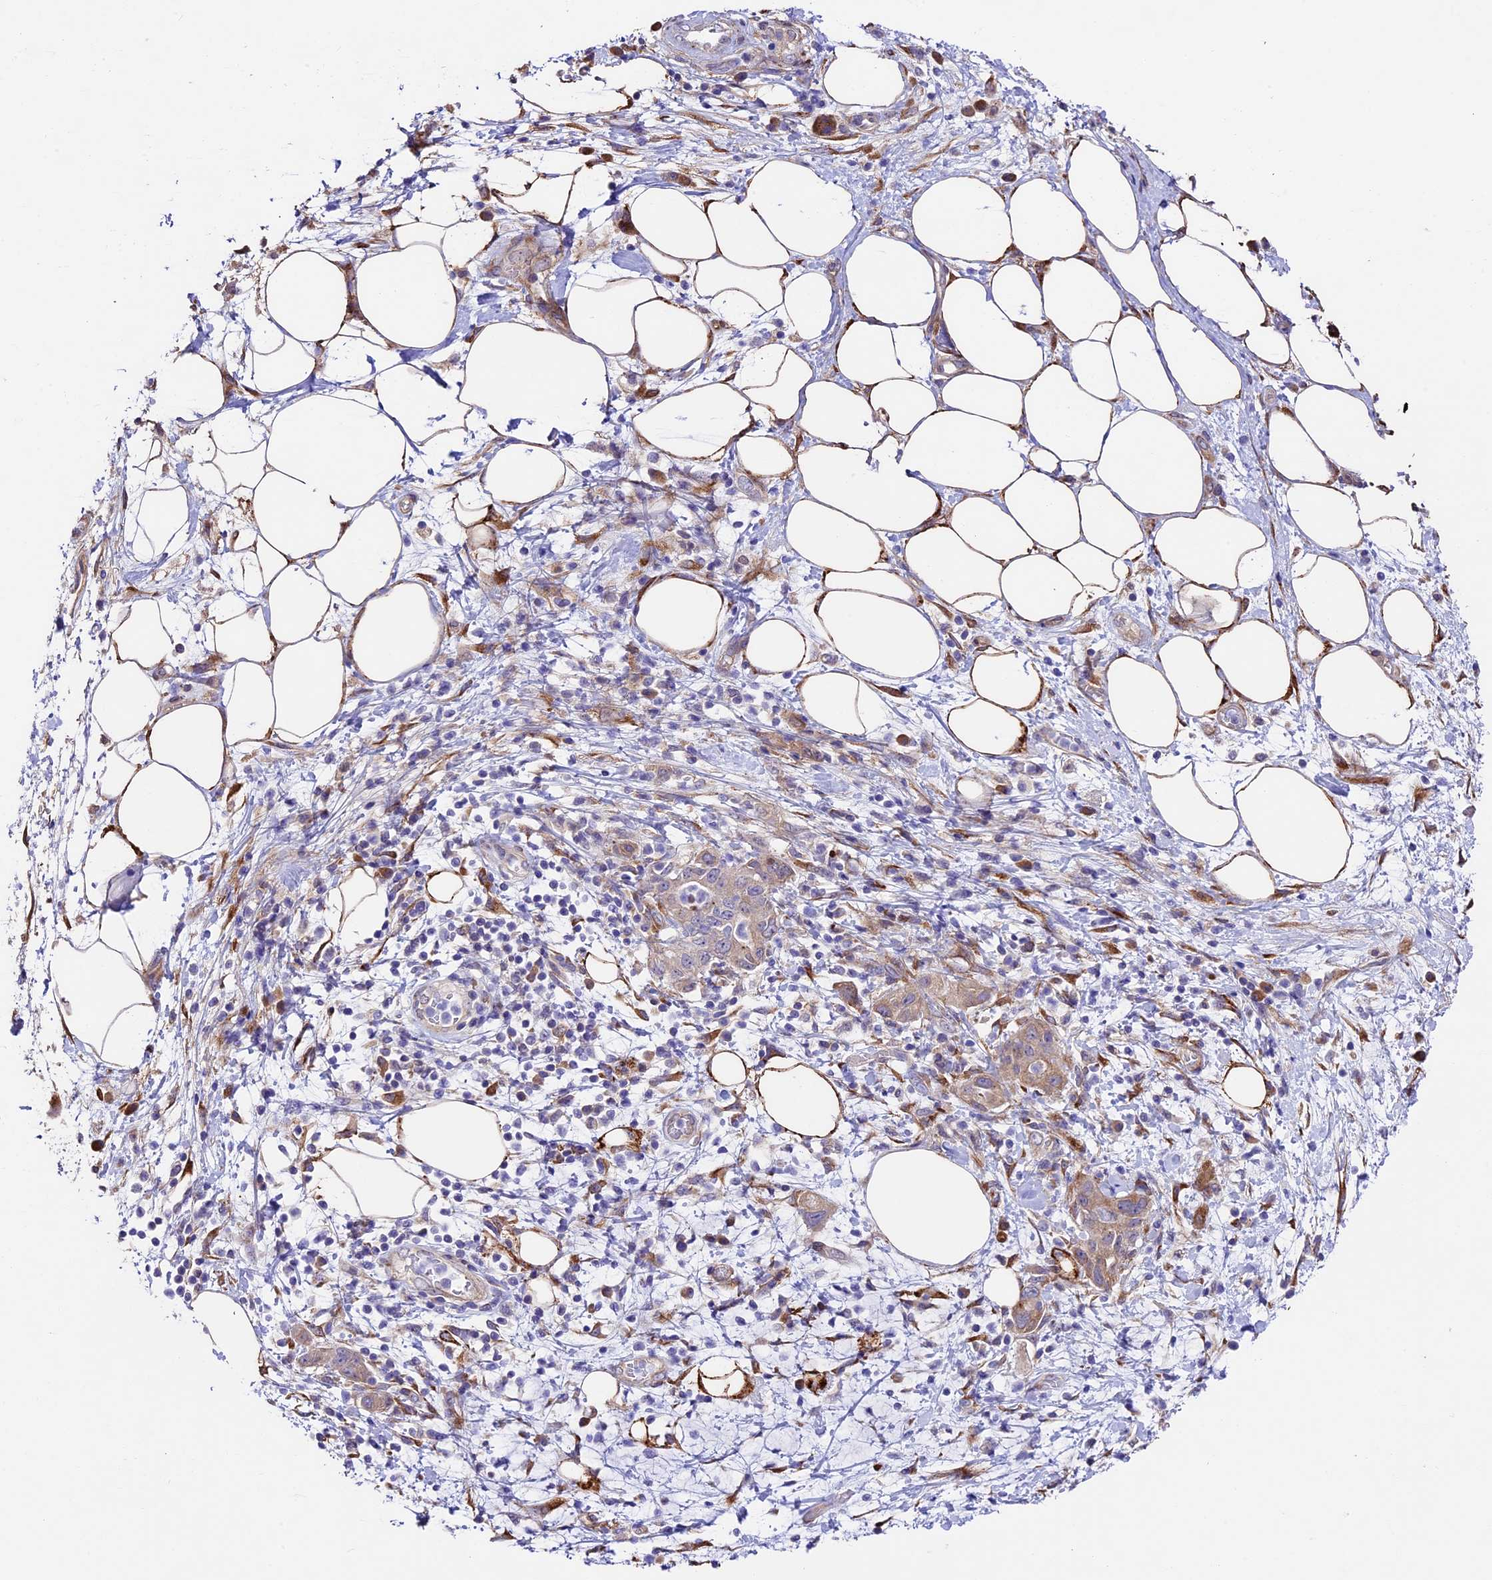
{"staining": {"intensity": "negative", "quantity": "none", "location": "none"}, "tissue": "pancreatic cancer", "cell_type": "Tumor cells", "image_type": "cancer", "snomed": [{"axis": "morphology", "description": "Adenocarcinoma, NOS"}, {"axis": "topography", "description": "Pancreas"}], "caption": "This is an IHC photomicrograph of human pancreatic adenocarcinoma. There is no positivity in tumor cells.", "gene": "LSM7", "patient": {"sex": "female", "age": 73}}